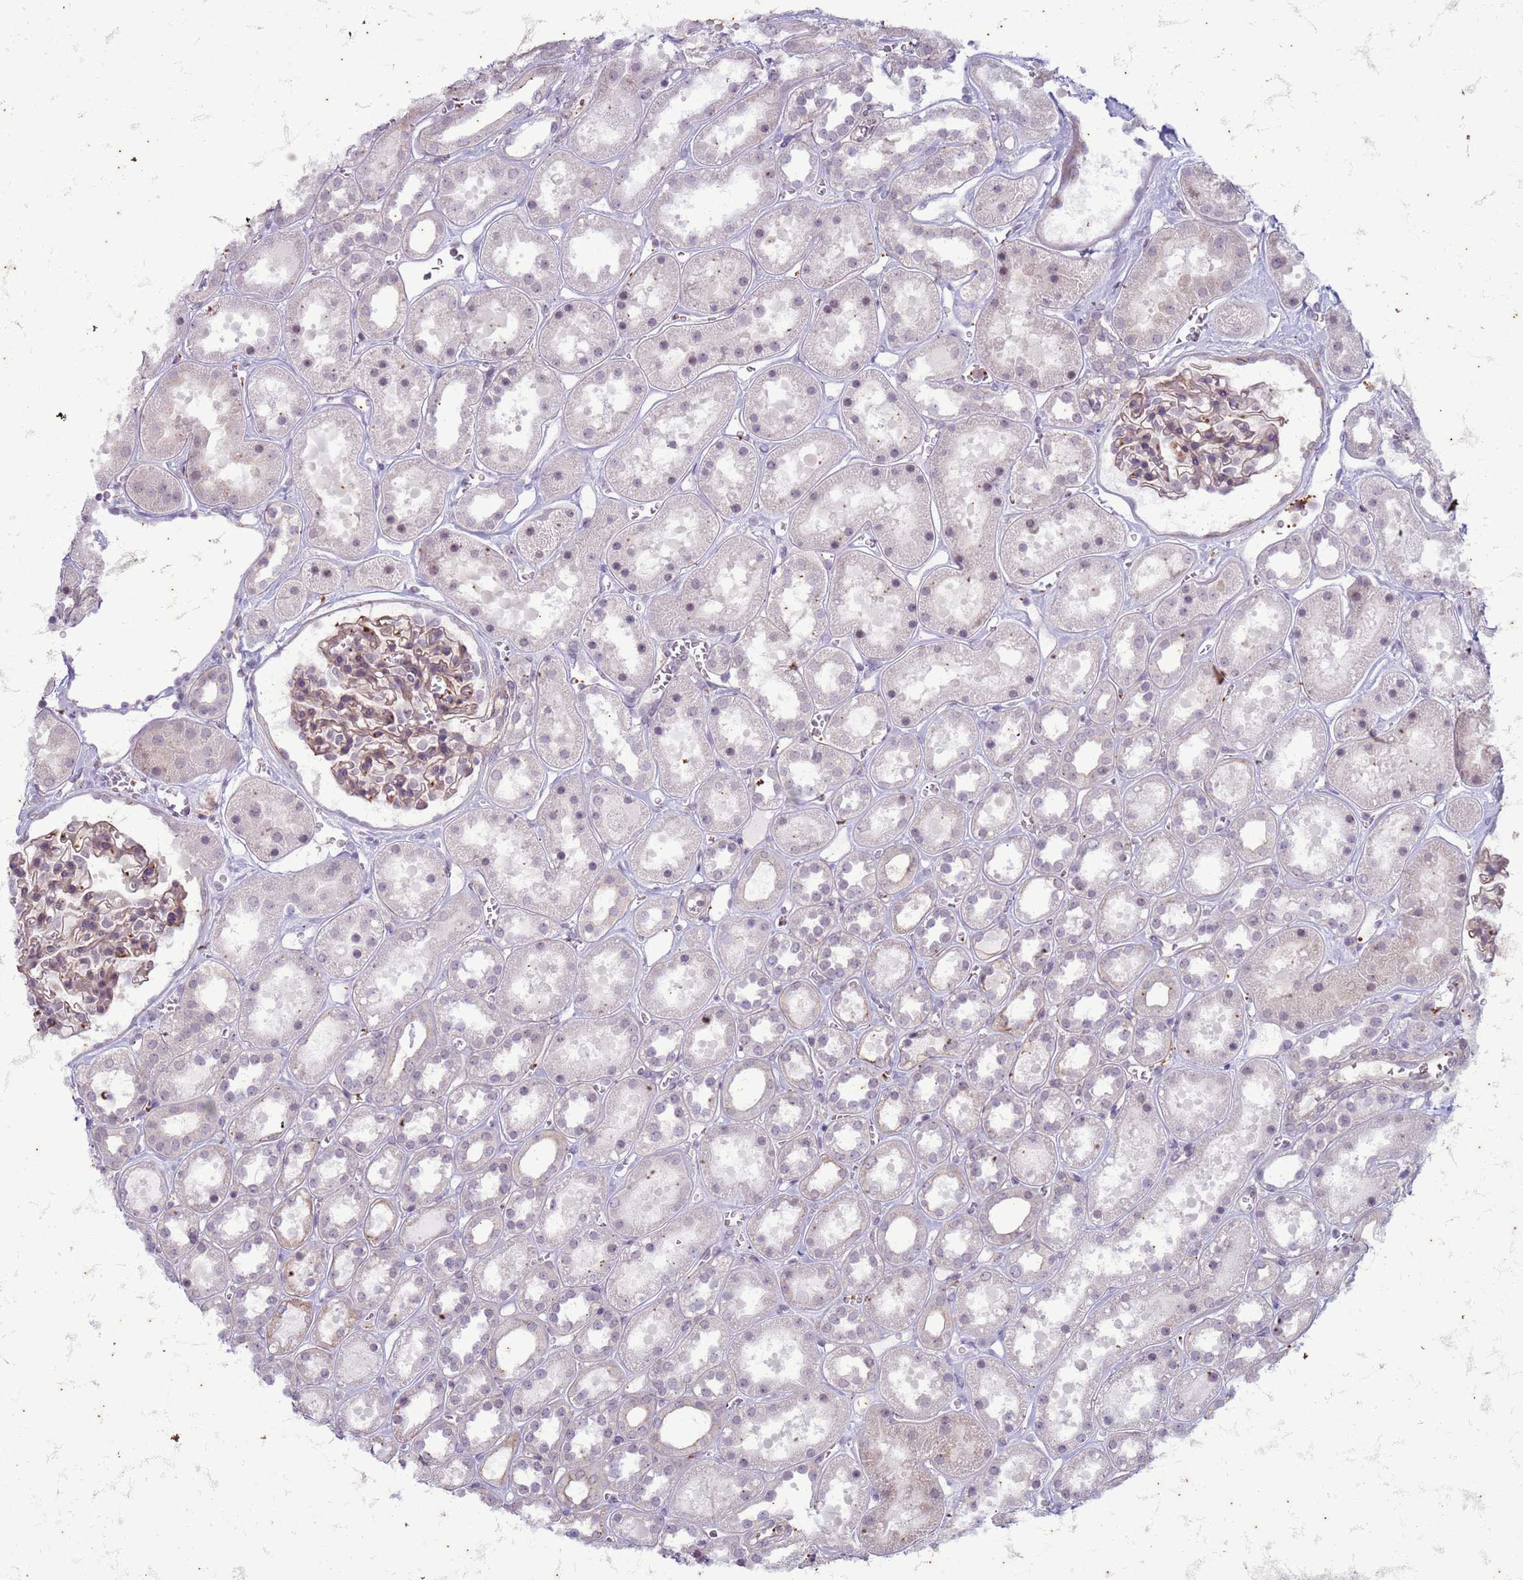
{"staining": {"intensity": "weak", "quantity": "<25%", "location": "cytoplasmic/membranous"}, "tissue": "kidney", "cell_type": "Cells in glomeruli", "image_type": "normal", "snomed": [{"axis": "morphology", "description": "Normal tissue, NOS"}, {"axis": "topography", "description": "Kidney"}], "caption": "Protein analysis of normal kidney reveals no significant positivity in cells in glomeruli. Brightfield microscopy of immunohistochemistry stained with DAB (3,3'-diaminobenzidine) (brown) and hematoxylin (blue), captured at high magnification.", "gene": "SLC15A3", "patient": {"sex": "female", "age": 41}}